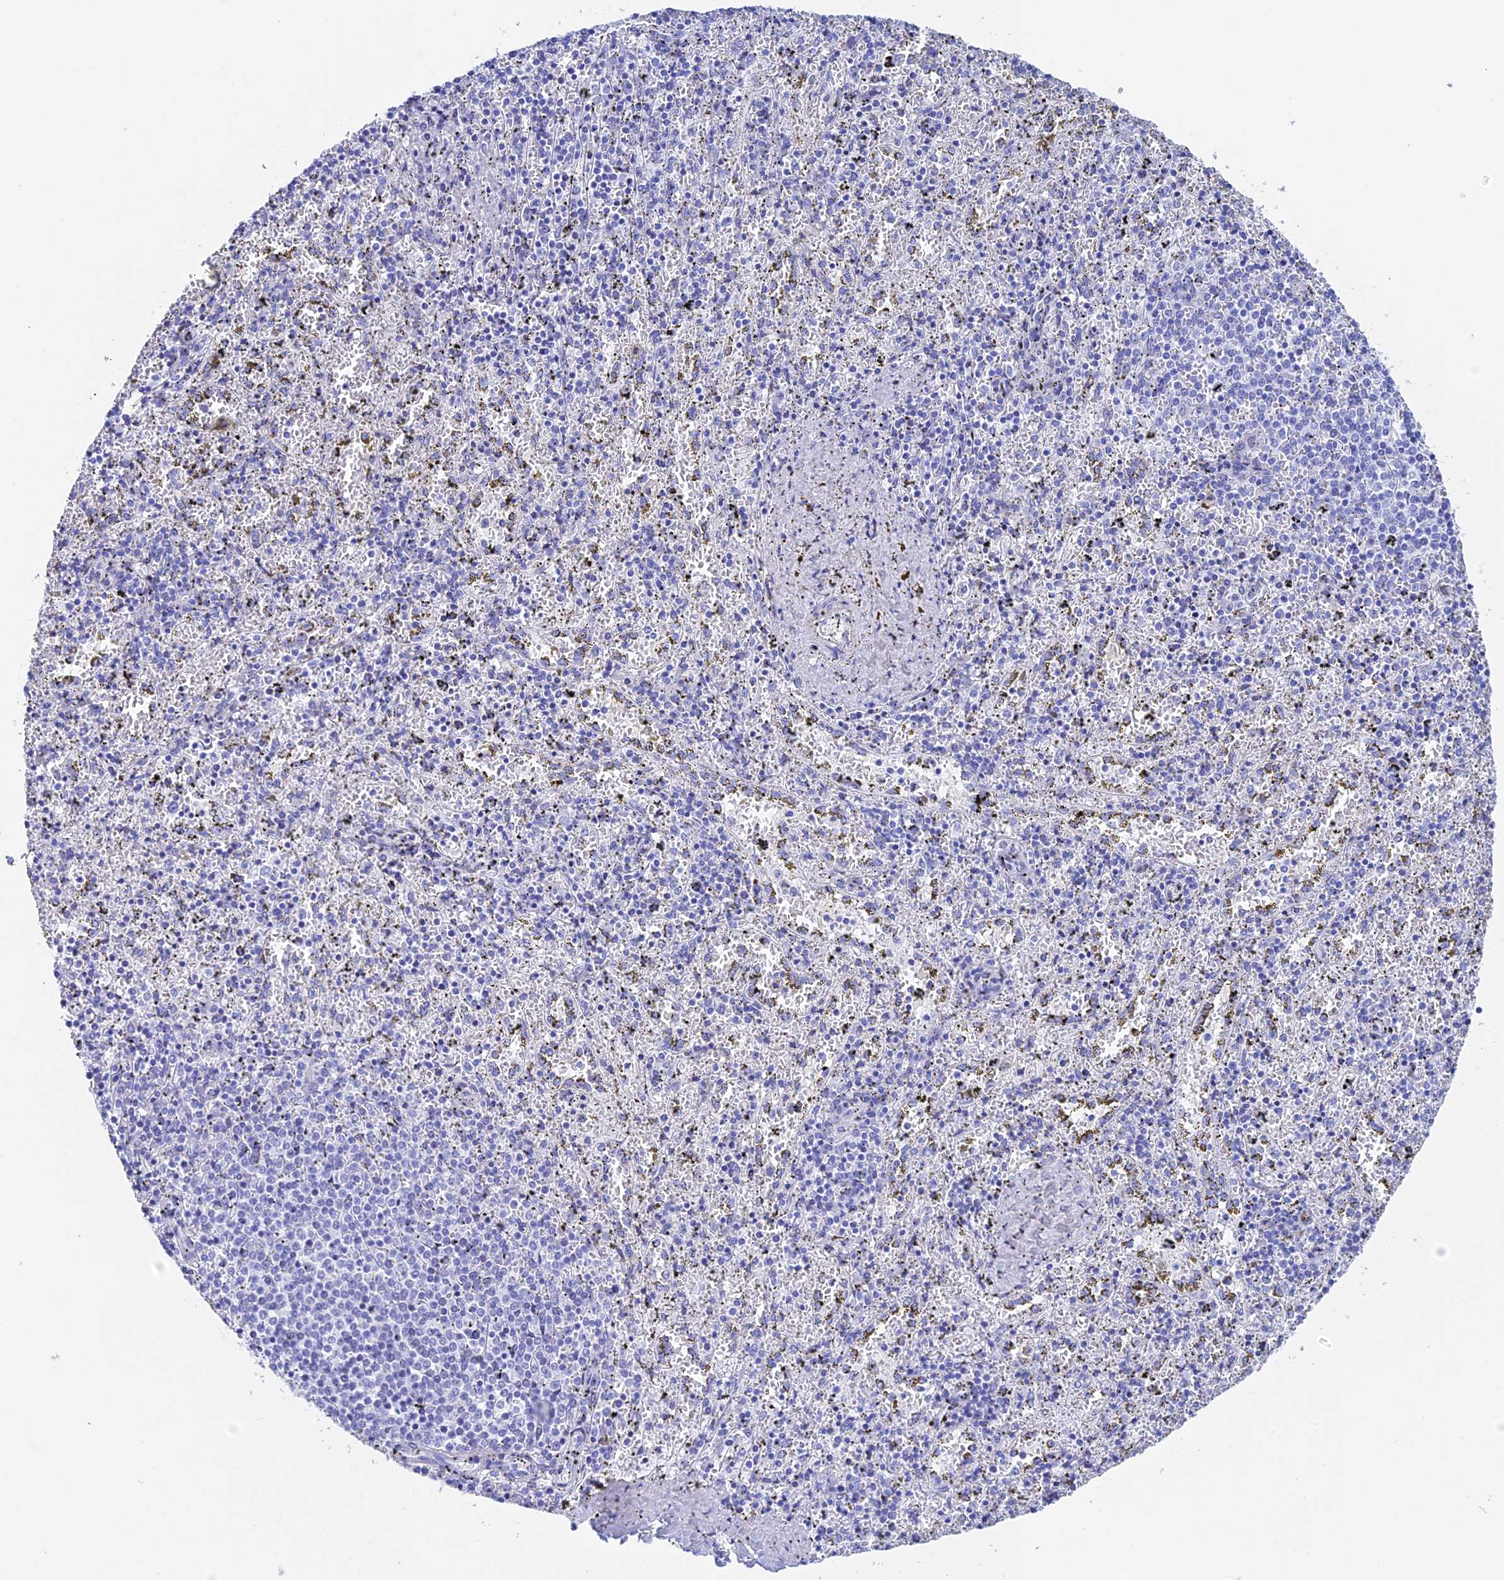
{"staining": {"intensity": "negative", "quantity": "none", "location": "none"}, "tissue": "spleen", "cell_type": "Cells in red pulp", "image_type": "normal", "snomed": [{"axis": "morphology", "description": "Normal tissue, NOS"}, {"axis": "topography", "description": "Spleen"}], "caption": "A high-resolution micrograph shows IHC staining of unremarkable spleen, which demonstrates no significant positivity in cells in red pulp.", "gene": "TEX101", "patient": {"sex": "male", "age": 11}}